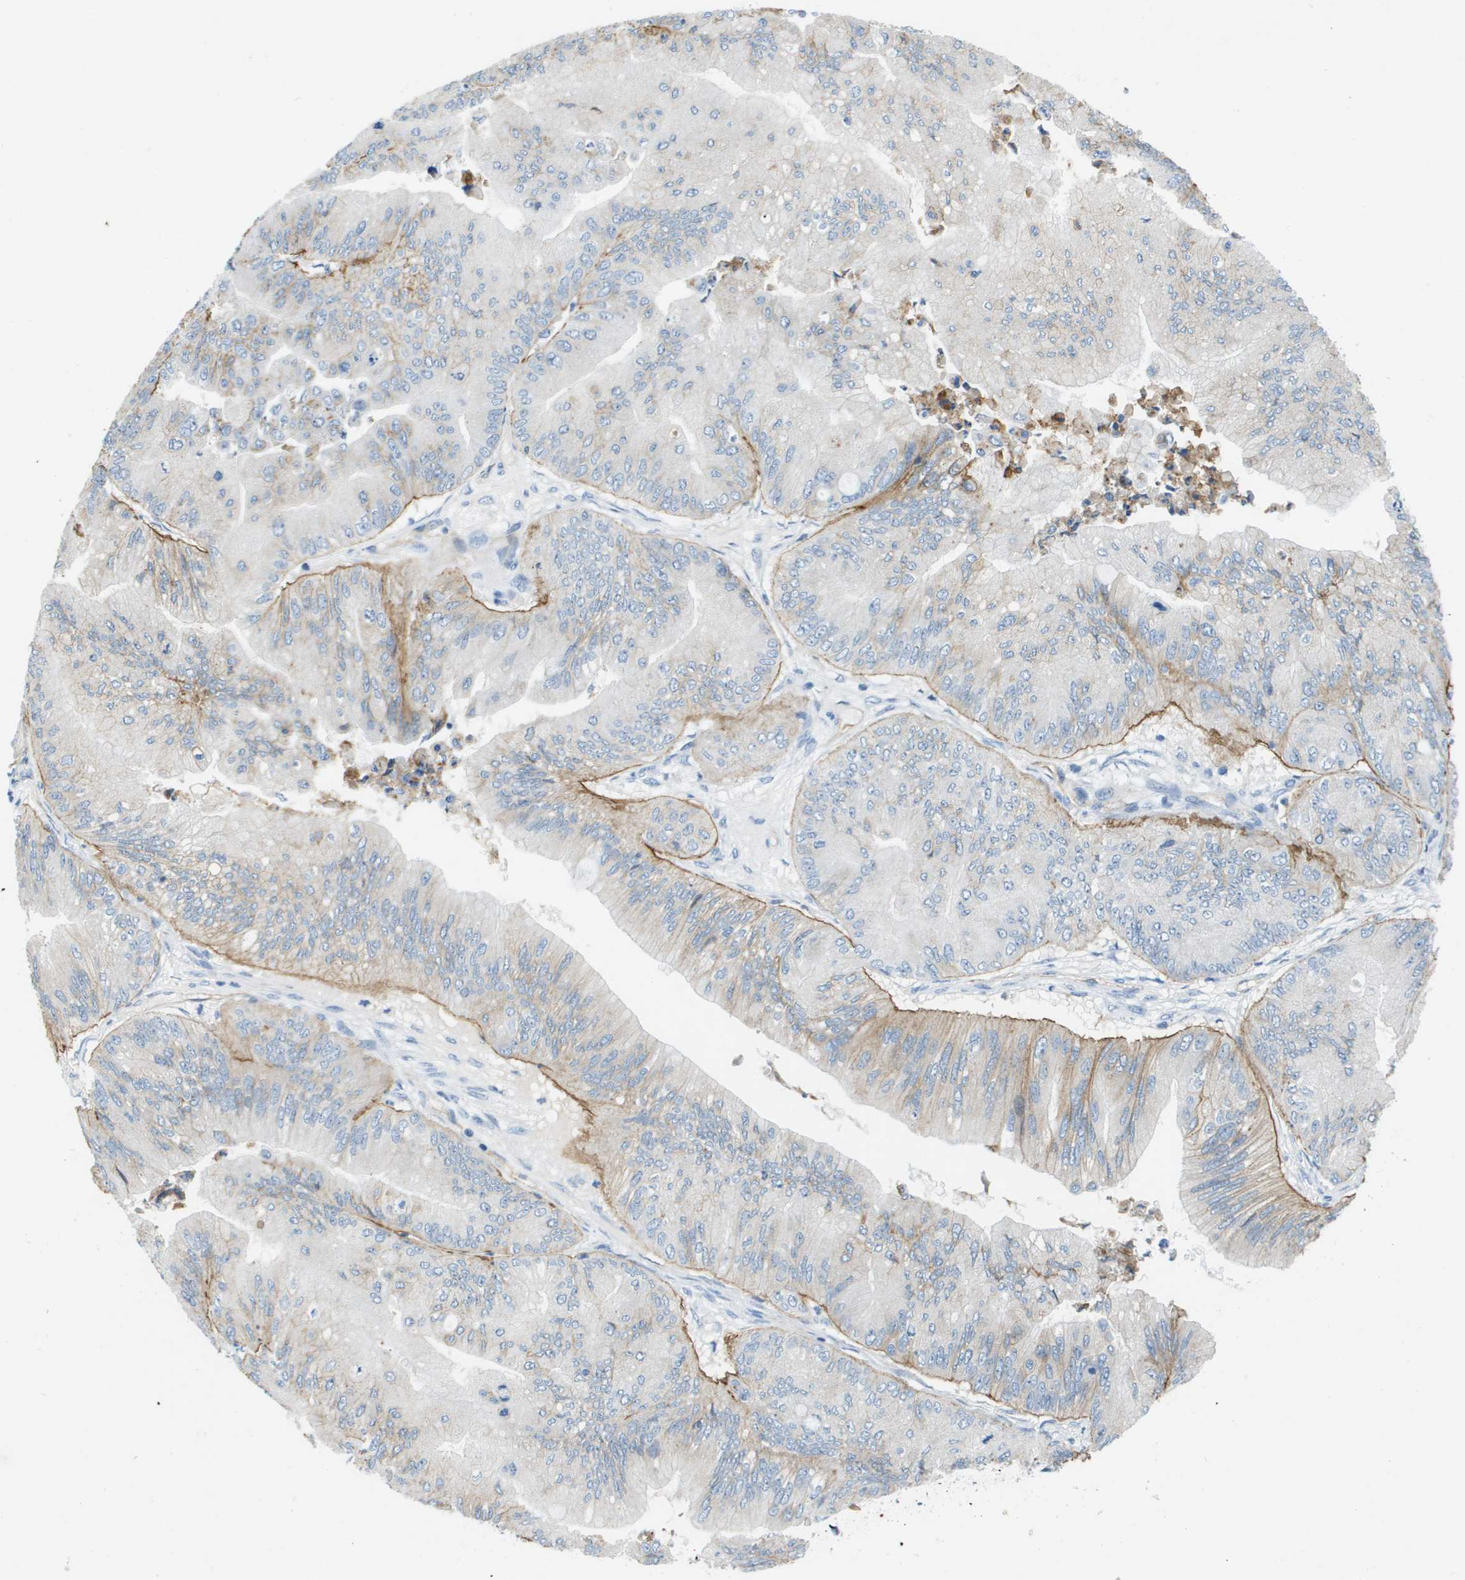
{"staining": {"intensity": "moderate", "quantity": "25%-75%", "location": "cytoplasmic/membranous"}, "tissue": "ovarian cancer", "cell_type": "Tumor cells", "image_type": "cancer", "snomed": [{"axis": "morphology", "description": "Cystadenocarcinoma, mucinous, NOS"}, {"axis": "topography", "description": "Ovary"}], "caption": "Brown immunohistochemical staining in ovarian cancer shows moderate cytoplasmic/membranous positivity in about 25%-75% of tumor cells. (Brightfield microscopy of DAB IHC at high magnification).", "gene": "ITGA6", "patient": {"sex": "female", "age": 61}}